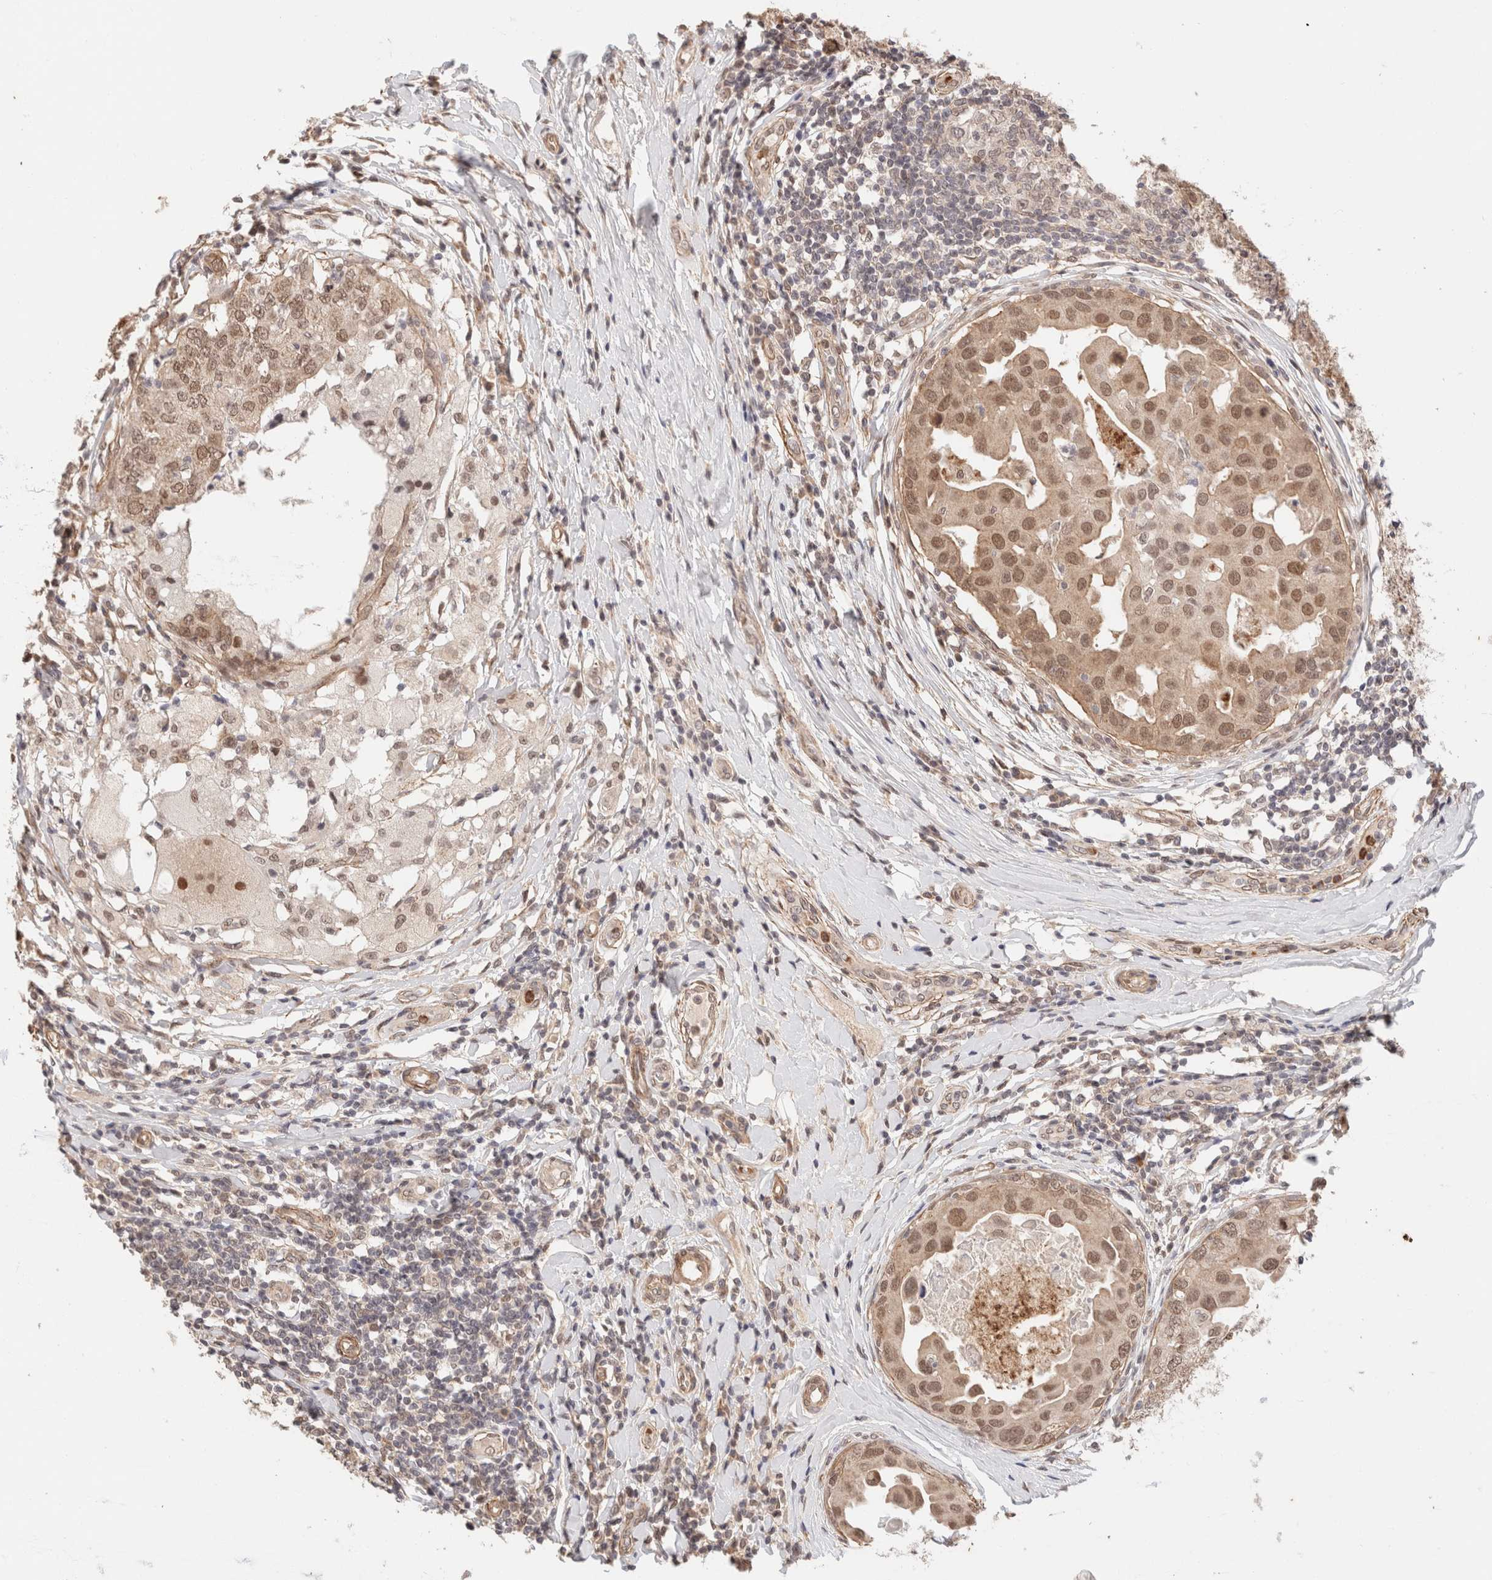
{"staining": {"intensity": "moderate", "quantity": ">75%", "location": "cytoplasmic/membranous,nuclear"}, "tissue": "breast cancer", "cell_type": "Tumor cells", "image_type": "cancer", "snomed": [{"axis": "morphology", "description": "Duct carcinoma"}, {"axis": "topography", "description": "Breast"}], "caption": "Tumor cells demonstrate medium levels of moderate cytoplasmic/membranous and nuclear expression in approximately >75% of cells in human breast cancer. The staining was performed using DAB (3,3'-diaminobenzidine) to visualize the protein expression in brown, while the nuclei were stained in blue with hematoxylin (Magnification: 20x).", "gene": "BRPF3", "patient": {"sex": "female", "age": 27}}